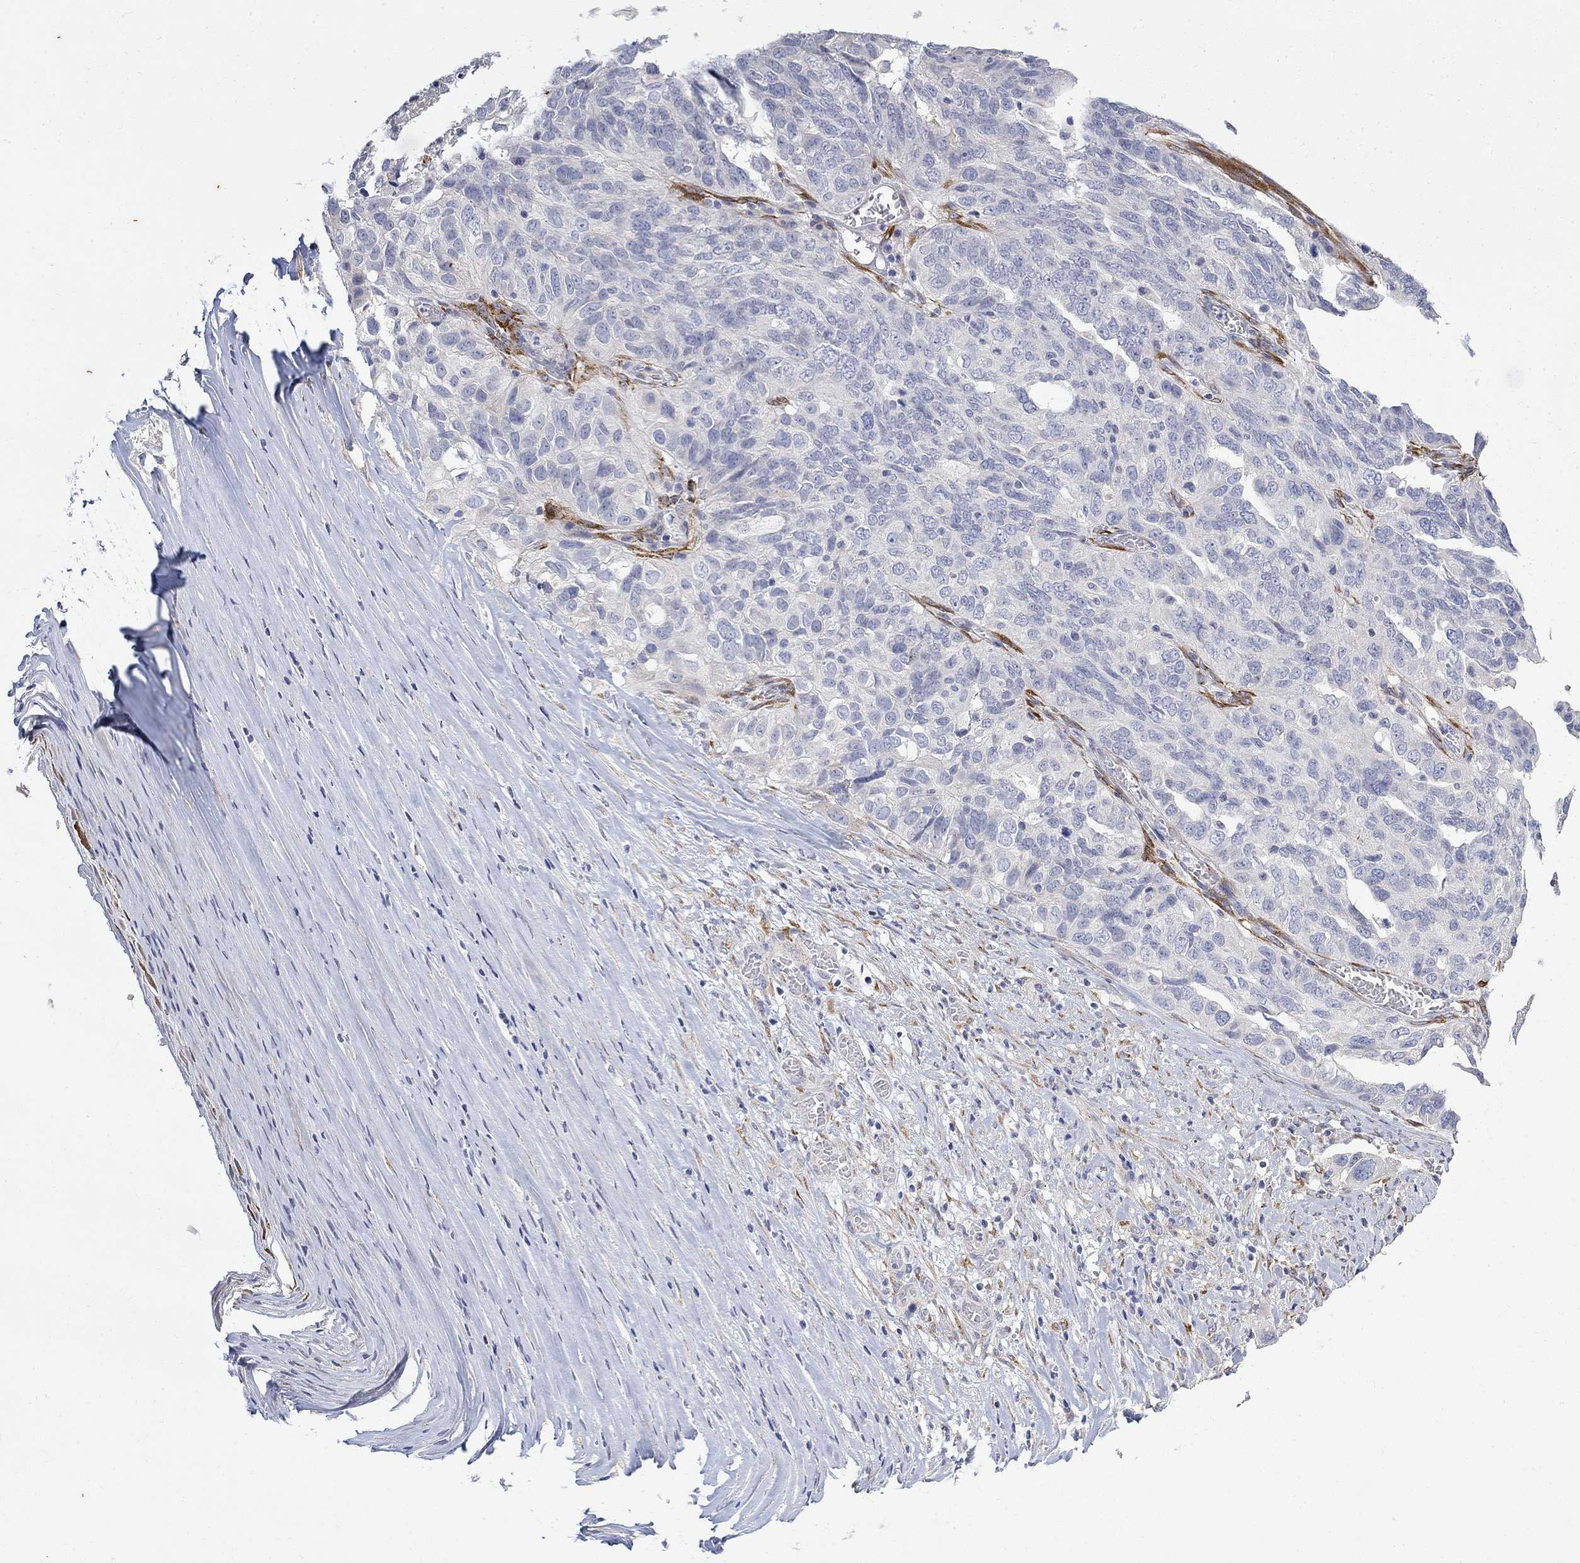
{"staining": {"intensity": "negative", "quantity": "none", "location": "none"}, "tissue": "ovarian cancer", "cell_type": "Tumor cells", "image_type": "cancer", "snomed": [{"axis": "morphology", "description": "Carcinoma, endometroid"}, {"axis": "topography", "description": "Soft tissue"}, {"axis": "topography", "description": "Ovary"}], "caption": "Immunohistochemistry of endometroid carcinoma (ovarian) demonstrates no staining in tumor cells. The staining is performed using DAB brown chromogen with nuclei counter-stained in using hematoxylin.", "gene": "FNDC5", "patient": {"sex": "female", "age": 52}}